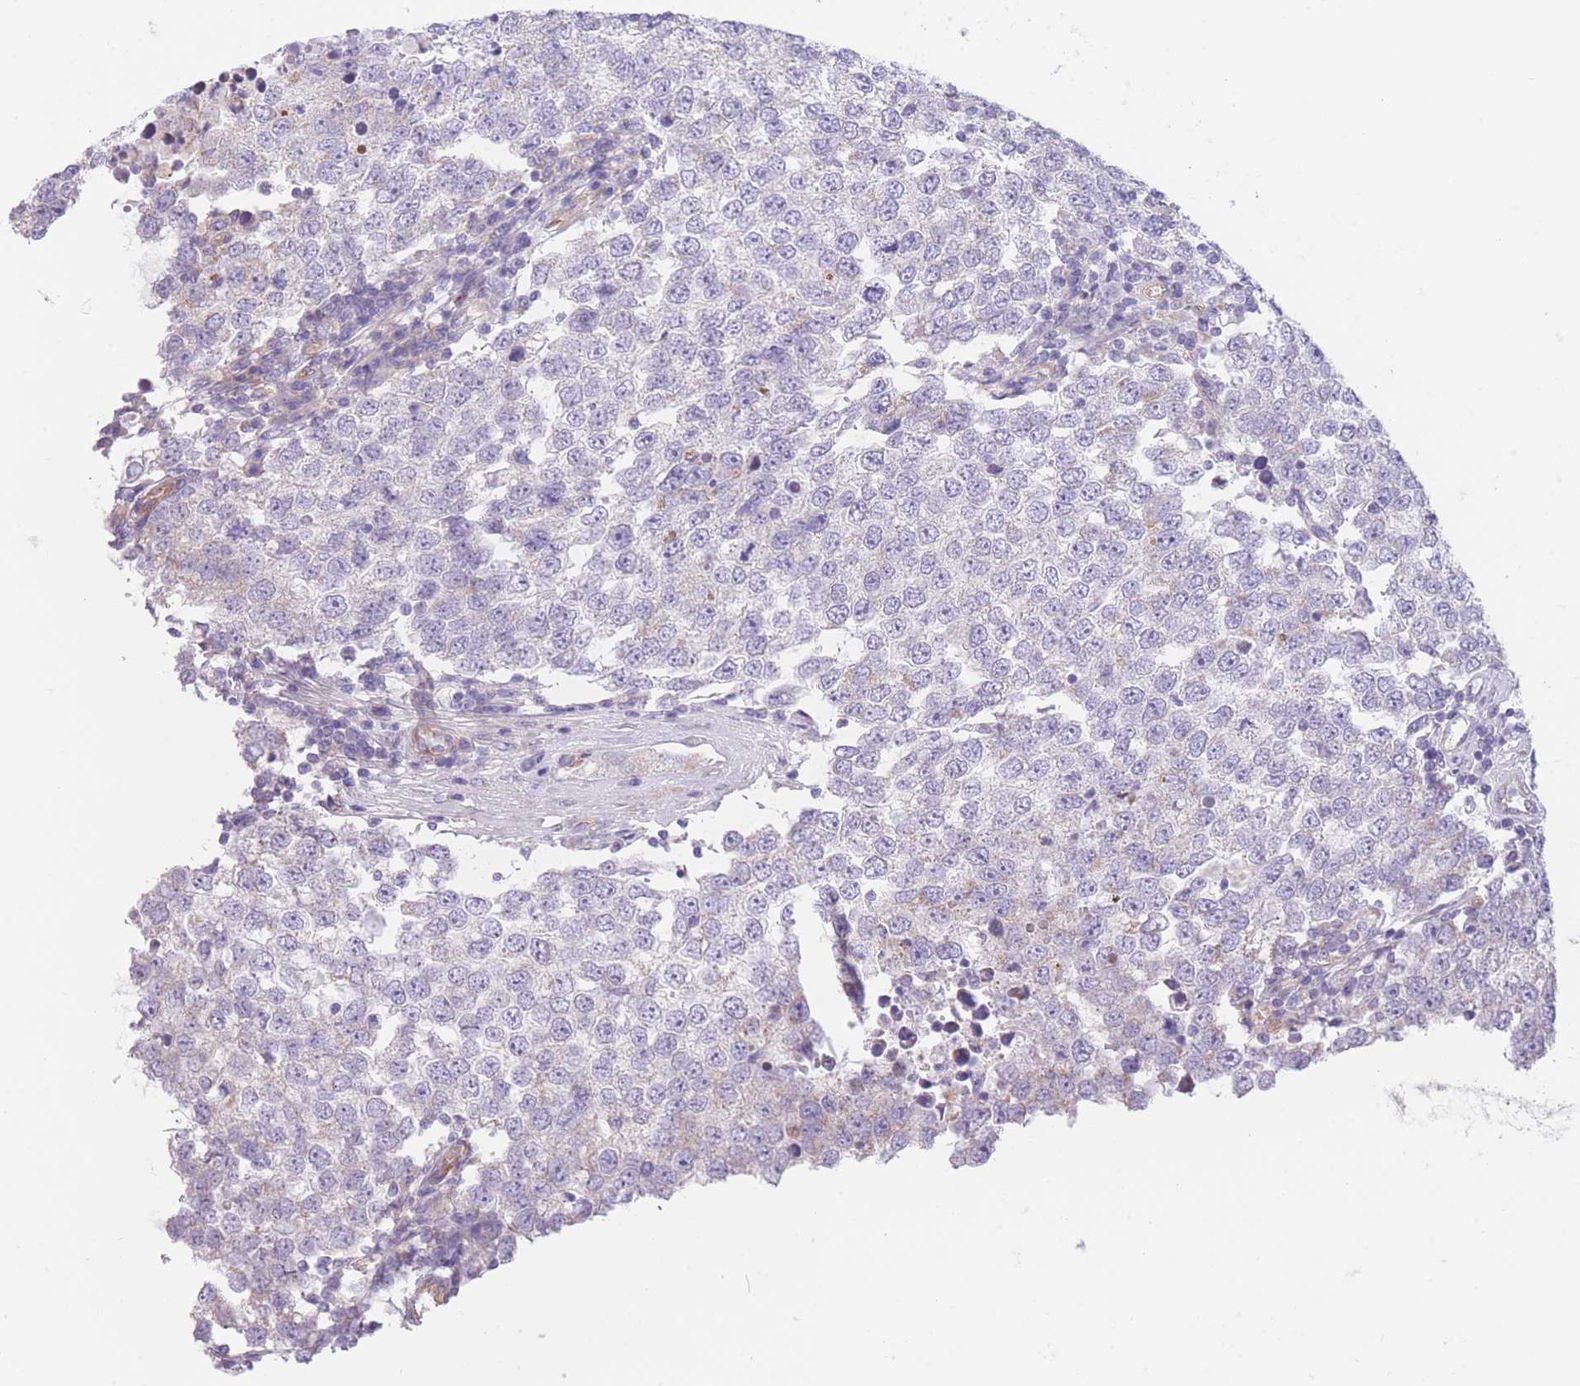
{"staining": {"intensity": "negative", "quantity": "none", "location": "none"}, "tissue": "testis cancer", "cell_type": "Tumor cells", "image_type": "cancer", "snomed": [{"axis": "morphology", "description": "Seminoma, NOS"}, {"axis": "morphology", "description": "Carcinoma, Embryonal, NOS"}, {"axis": "topography", "description": "Testis"}], "caption": "Immunohistochemistry image of neoplastic tissue: testis cancer (embryonal carcinoma) stained with DAB reveals no significant protein positivity in tumor cells.", "gene": "SERPINB3", "patient": {"sex": "male", "age": 28}}